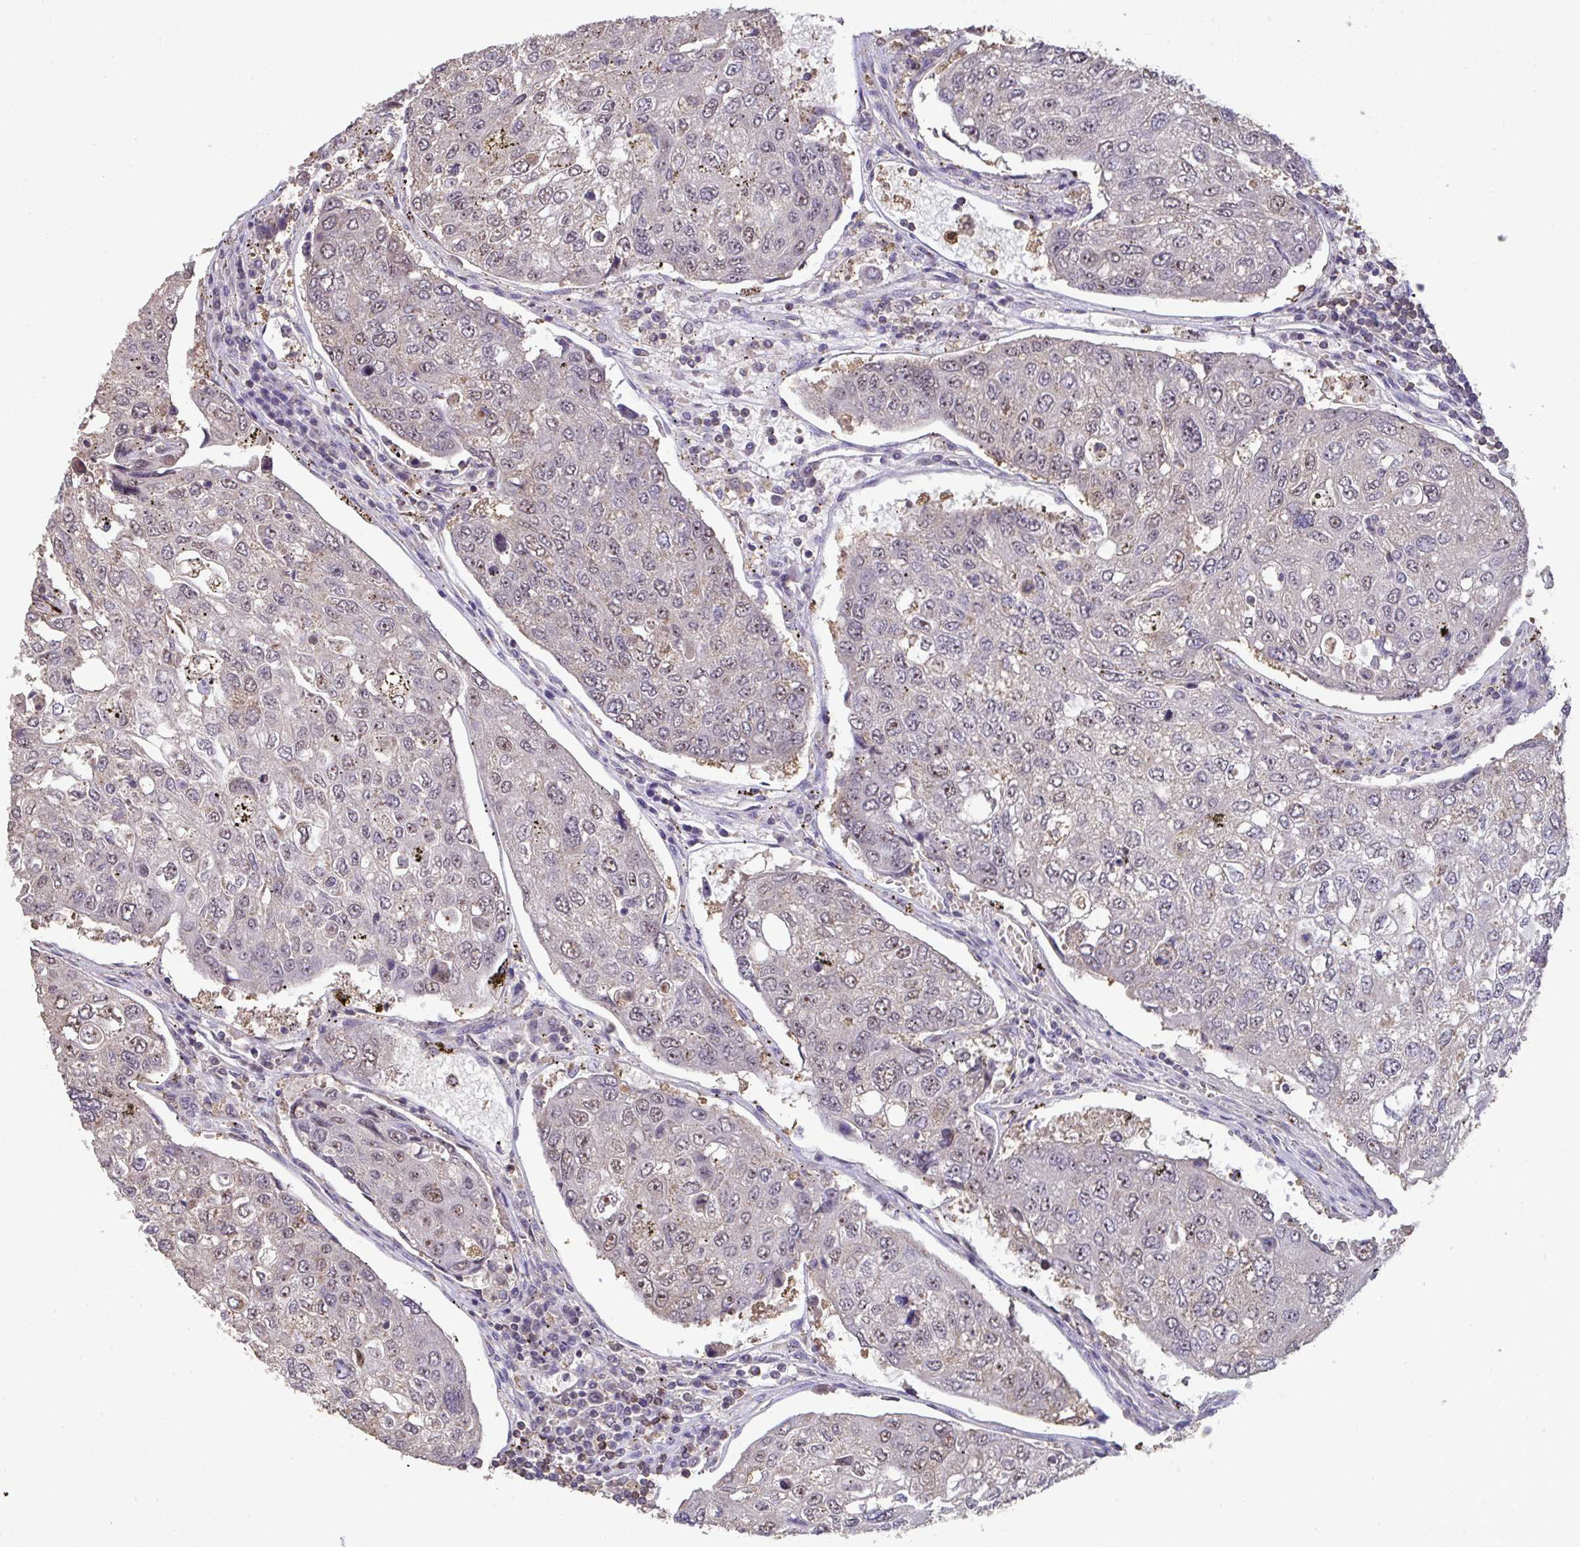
{"staining": {"intensity": "weak", "quantity": "<25%", "location": "nuclear"}, "tissue": "urothelial cancer", "cell_type": "Tumor cells", "image_type": "cancer", "snomed": [{"axis": "morphology", "description": "Urothelial carcinoma, High grade"}, {"axis": "topography", "description": "Lymph node"}, {"axis": "topography", "description": "Urinary bladder"}], "caption": "High magnification brightfield microscopy of urothelial carcinoma (high-grade) stained with DAB (3,3'-diaminobenzidine) (brown) and counterstained with hematoxylin (blue): tumor cells show no significant expression. Nuclei are stained in blue.", "gene": "SENP3", "patient": {"sex": "male", "age": 51}}